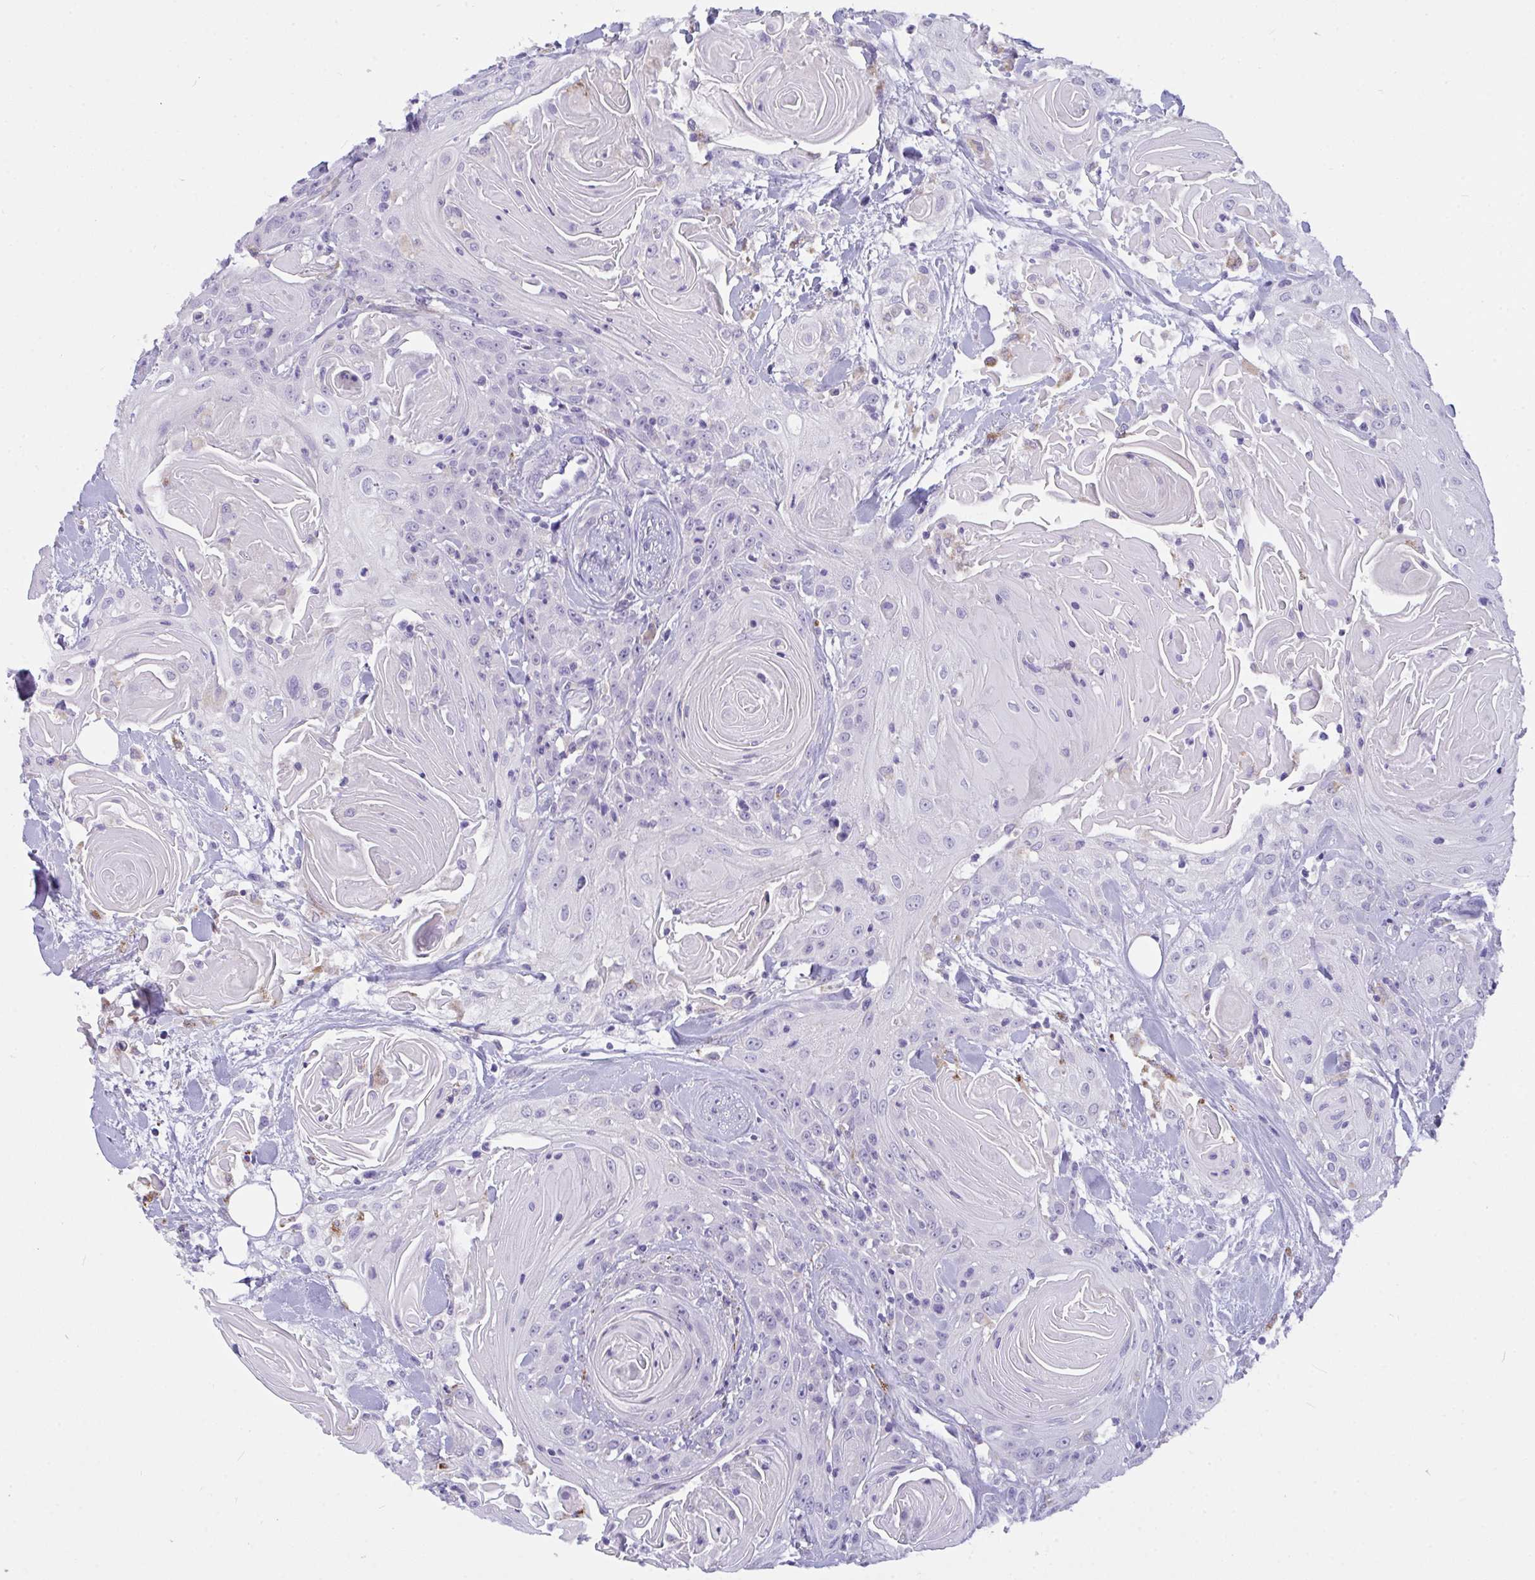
{"staining": {"intensity": "negative", "quantity": "none", "location": "none"}, "tissue": "head and neck cancer", "cell_type": "Tumor cells", "image_type": "cancer", "snomed": [{"axis": "morphology", "description": "Squamous cell carcinoma, NOS"}, {"axis": "topography", "description": "Head-Neck"}], "caption": "This is an immunohistochemistry micrograph of head and neck squamous cell carcinoma. There is no expression in tumor cells.", "gene": "SEMA6B", "patient": {"sex": "female", "age": 84}}